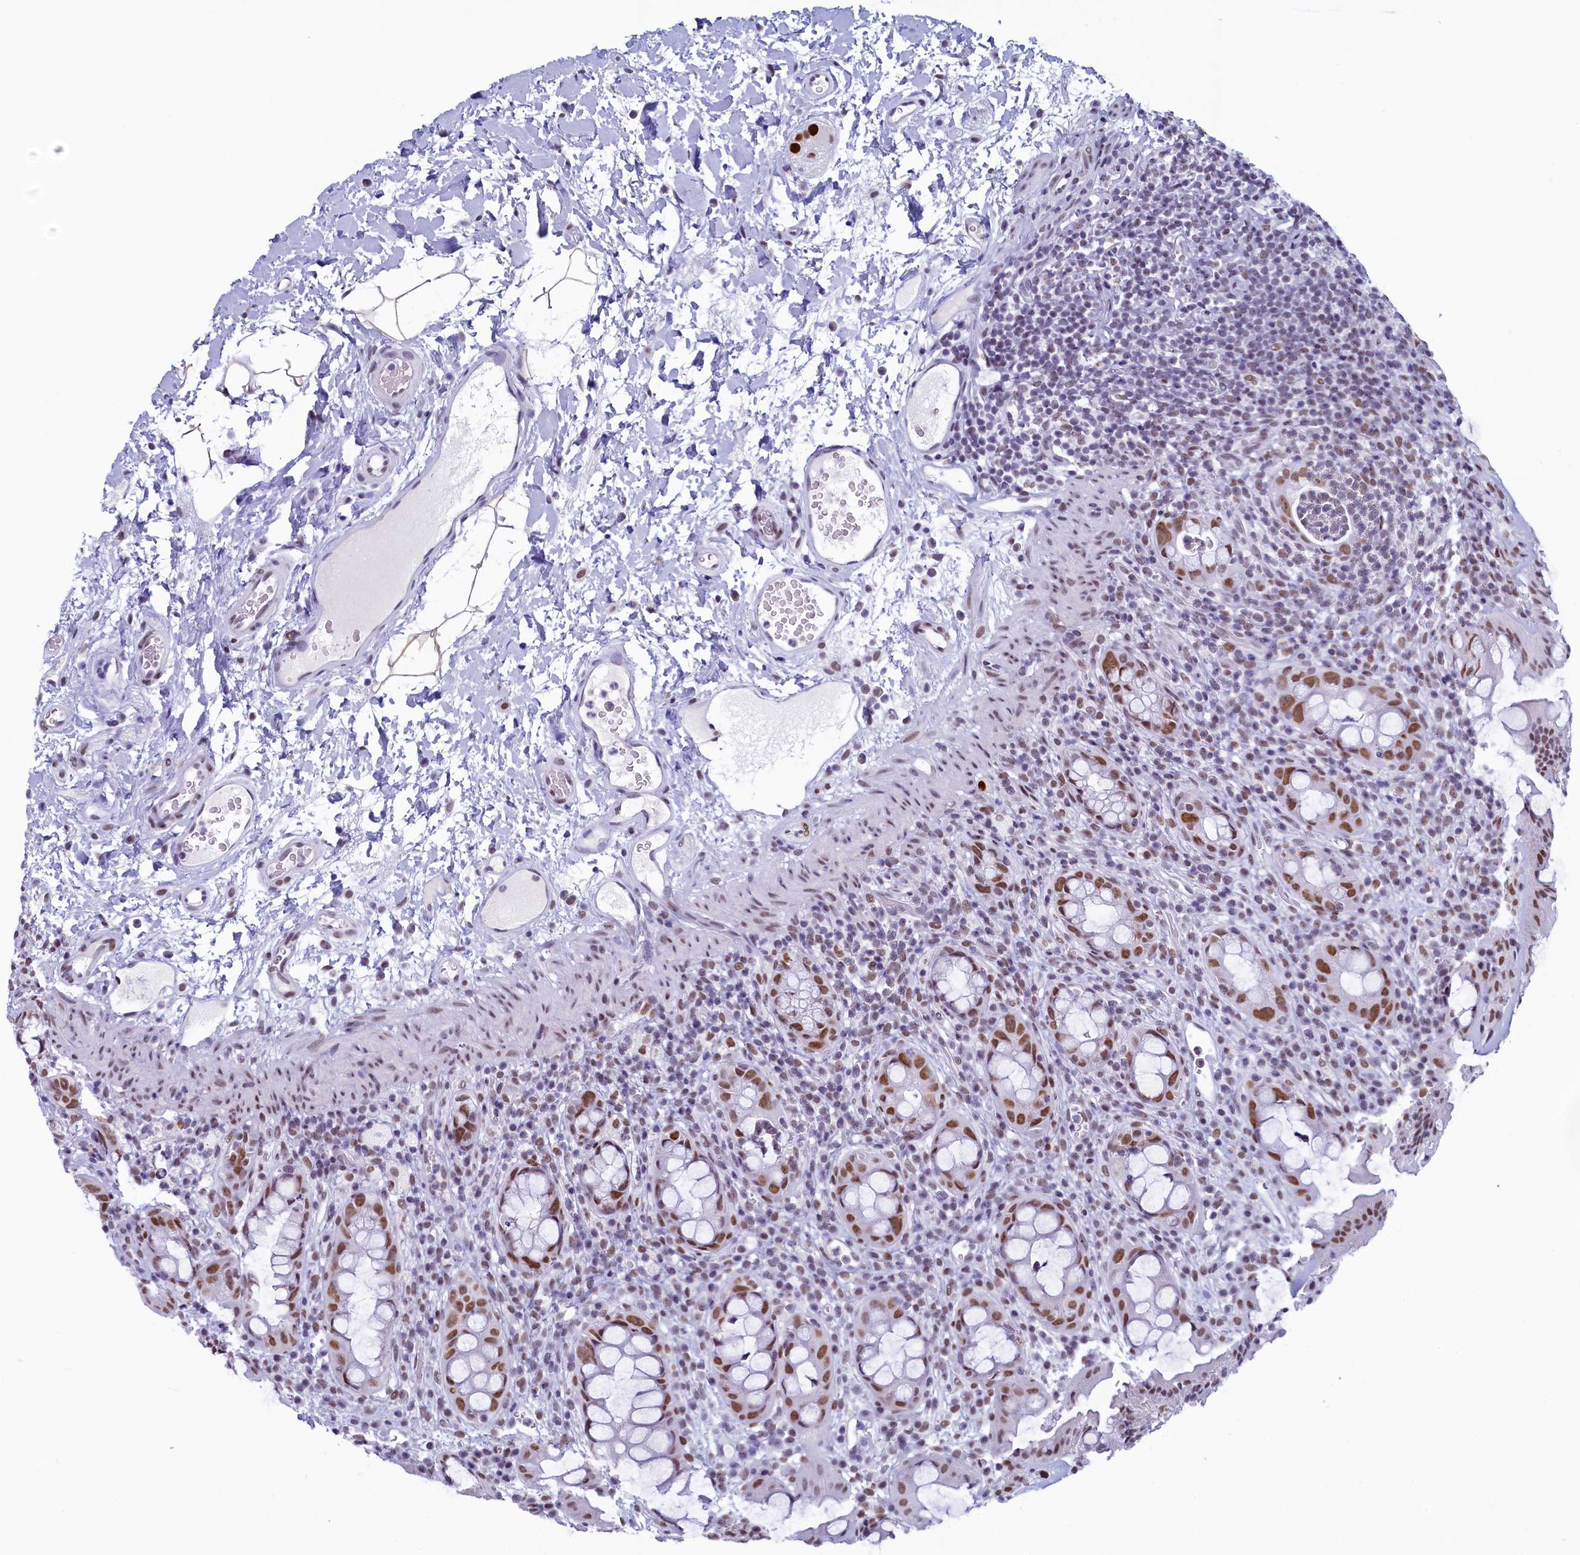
{"staining": {"intensity": "moderate", "quantity": "25%-75%", "location": "nuclear"}, "tissue": "rectum", "cell_type": "Glandular cells", "image_type": "normal", "snomed": [{"axis": "morphology", "description": "Normal tissue, NOS"}, {"axis": "topography", "description": "Rectum"}], "caption": "About 25%-75% of glandular cells in unremarkable human rectum display moderate nuclear protein expression as visualized by brown immunohistochemical staining.", "gene": "SUGP2", "patient": {"sex": "female", "age": 57}}